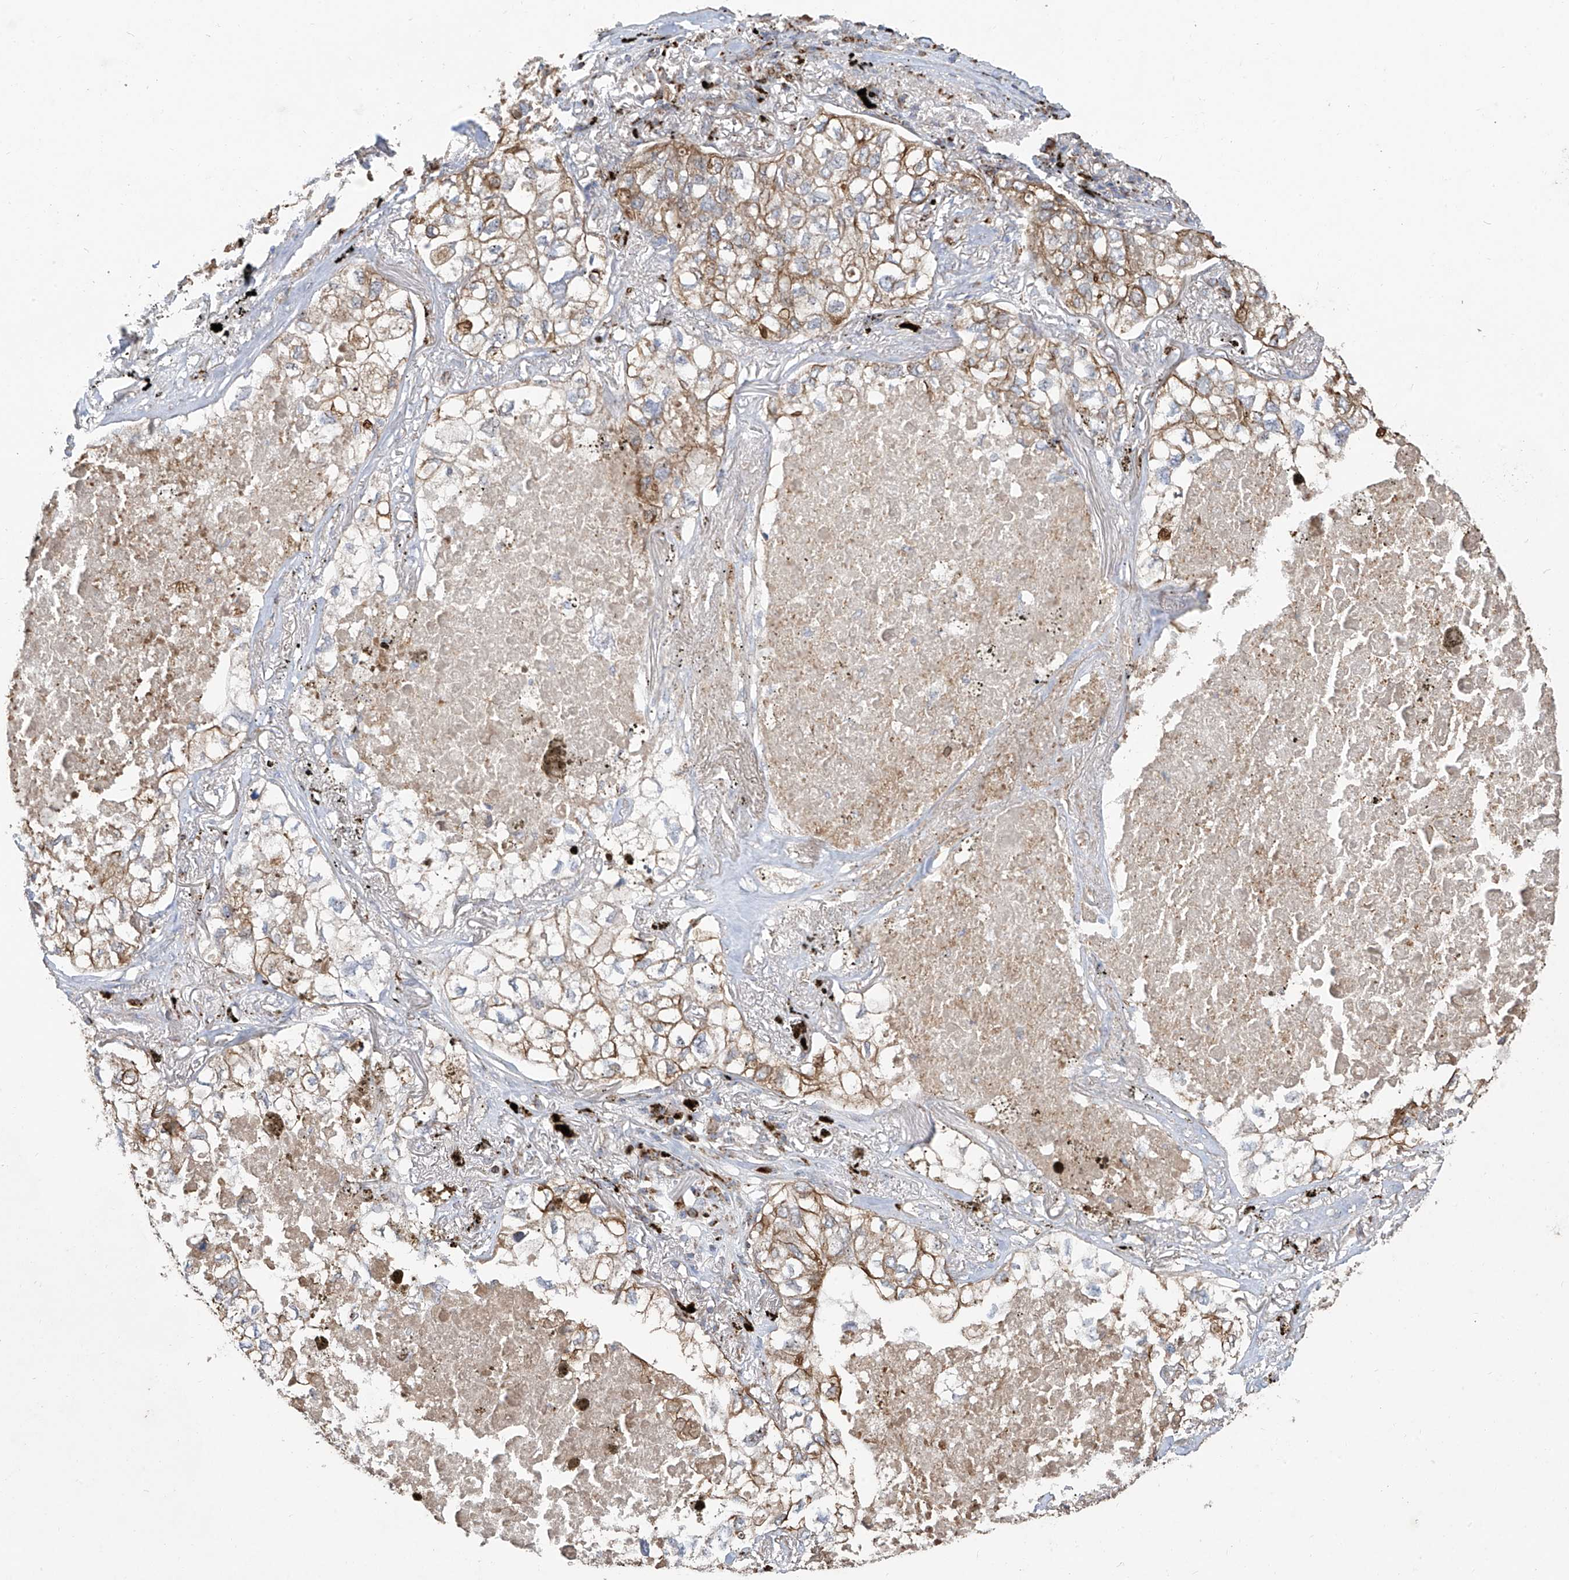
{"staining": {"intensity": "moderate", "quantity": ">75%", "location": "cytoplasmic/membranous"}, "tissue": "lung cancer", "cell_type": "Tumor cells", "image_type": "cancer", "snomed": [{"axis": "morphology", "description": "Adenocarcinoma, NOS"}, {"axis": "topography", "description": "Lung"}], "caption": "Tumor cells display moderate cytoplasmic/membranous positivity in about >75% of cells in lung cancer. The staining is performed using DAB brown chromogen to label protein expression. The nuclei are counter-stained blue using hematoxylin.", "gene": "C2orf74", "patient": {"sex": "male", "age": 65}}